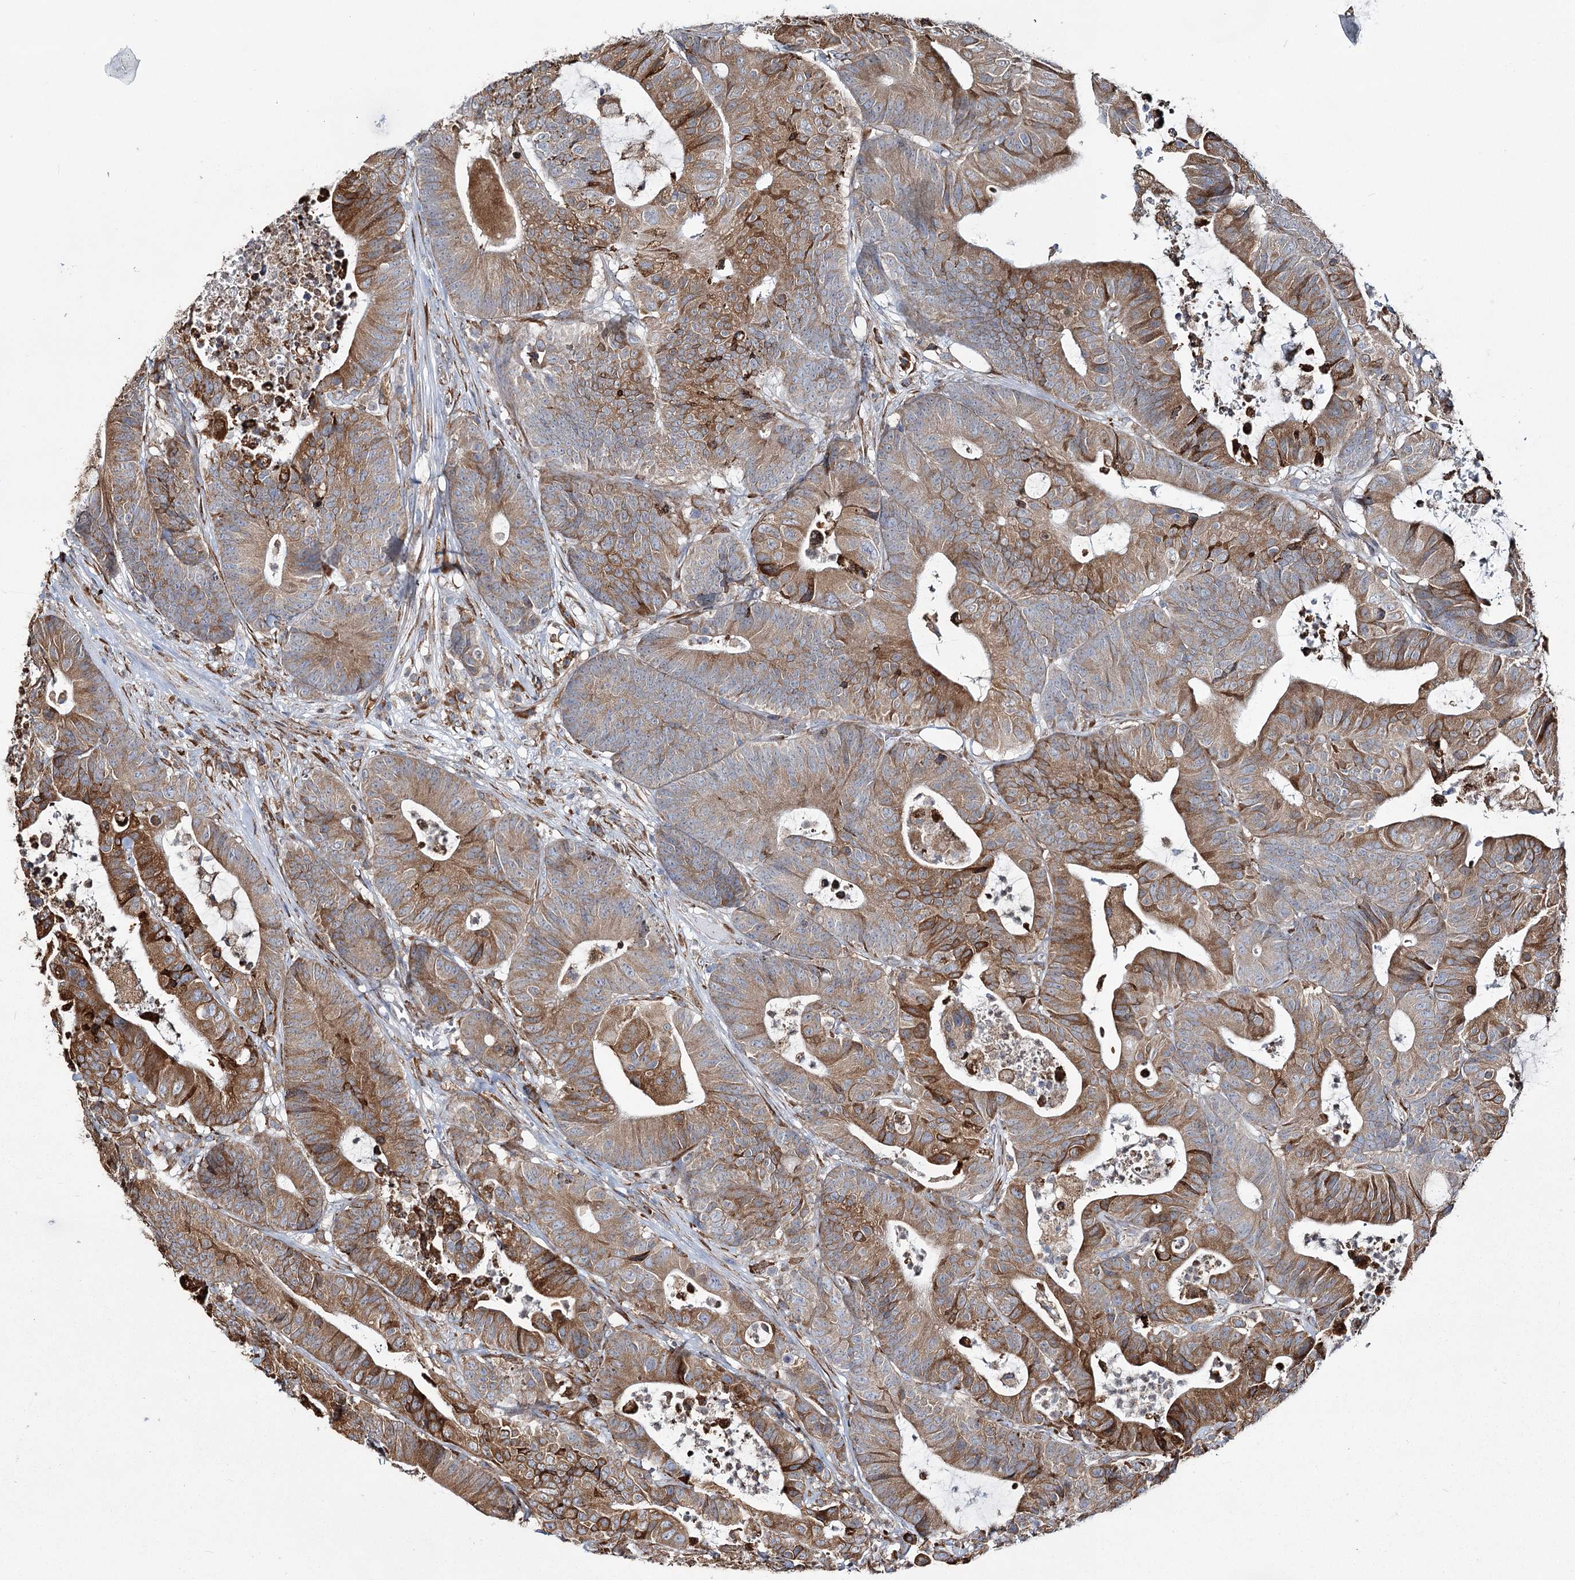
{"staining": {"intensity": "moderate", "quantity": "25%-75%", "location": "cytoplasmic/membranous"}, "tissue": "colorectal cancer", "cell_type": "Tumor cells", "image_type": "cancer", "snomed": [{"axis": "morphology", "description": "Adenocarcinoma, NOS"}, {"axis": "topography", "description": "Colon"}], "caption": "This is a histology image of immunohistochemistry (IHC) staining of colorectal cancer (adenocarcinoma), which shows moderate positivity in the cytoplasmic/membranous of tumor cells.", "gene": "ZCCHC9", "patient": {"sex": "female", "age": 84}}